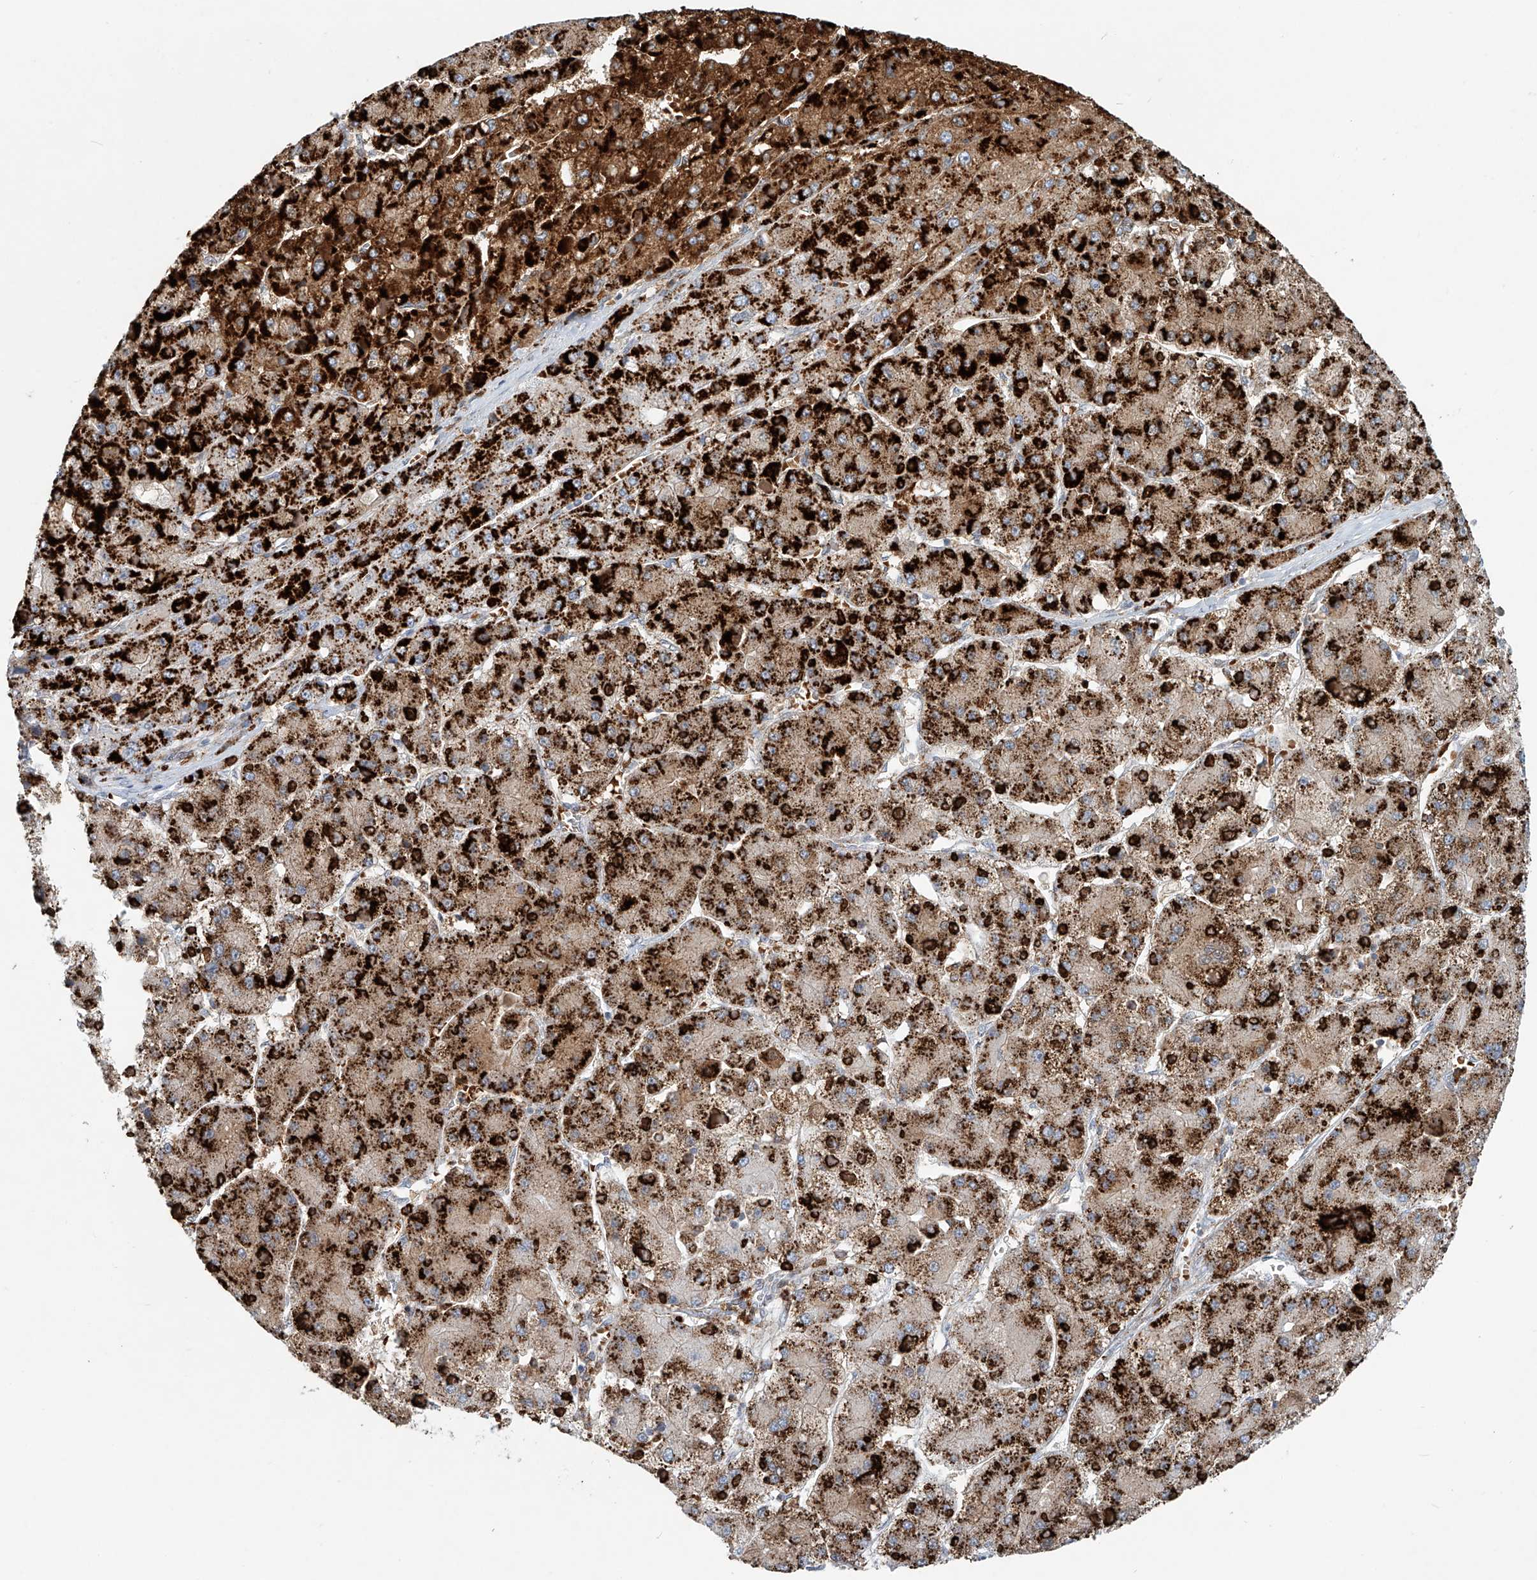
{"staining": {"intensity": "strong", "quantity": ">75%", "location": "cytoplasmic/membranous"}, "tissue": "liver cancer", "cell_type": "Tumor cells", "image_type": "cancer", "snomed": [{"axis": "morphology", "description": "Carcinoma, Hepatocellular, NOS"}, {"axis": "topography", "description": "Liver"}], "caption": "Immunohistochemical staining of liver hepatocellular carcinoma demonstrates high levels of strong cytoplasmic/membranous staining in about >75% of tumor cells. Ihc stains the protein of interest in brown and the nuclei are stained blue.", "gene": "PTPRA", "patient": {"sex": "female", "age": 73}}